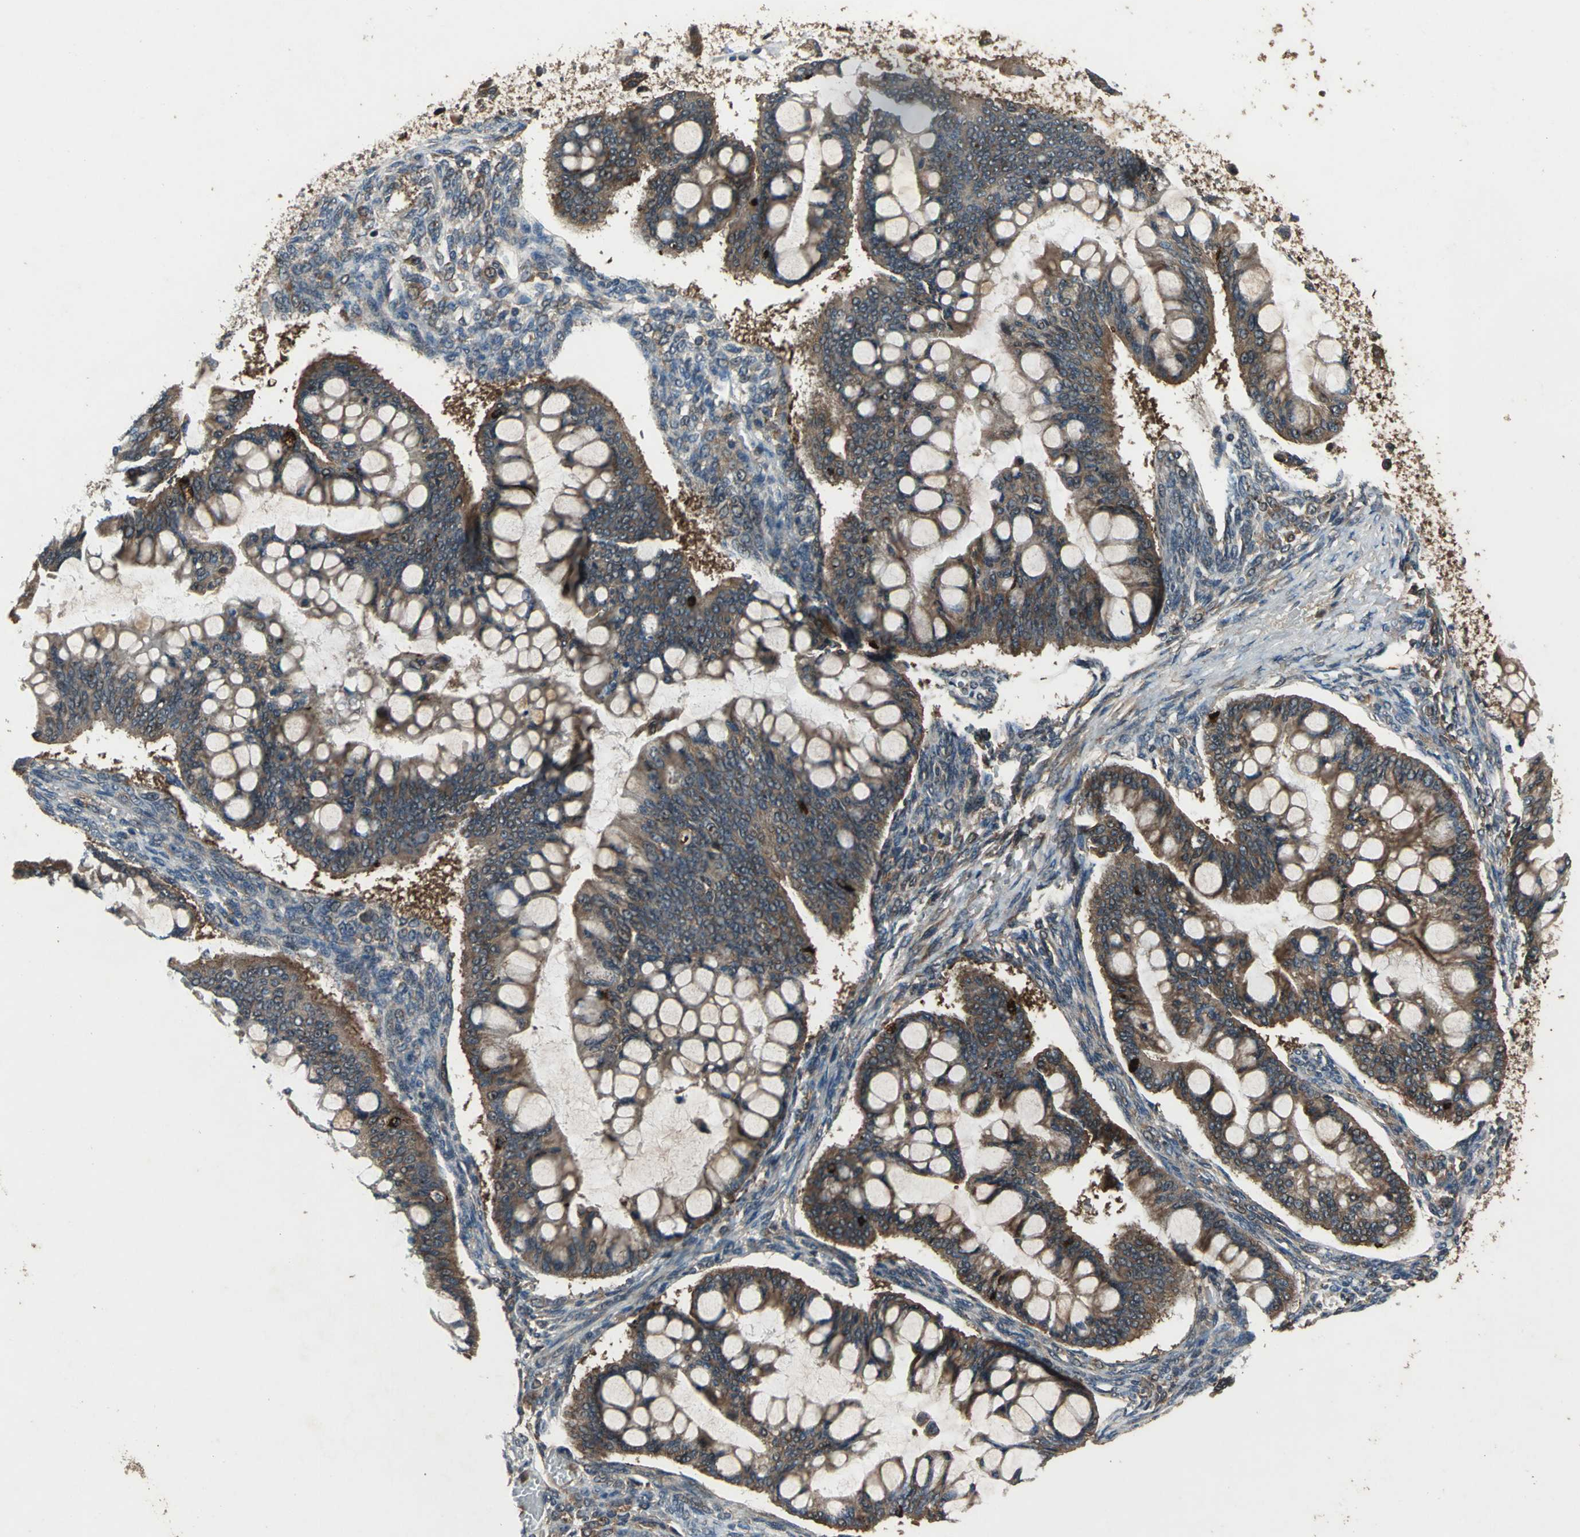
{"staining": {"intensity": "strong", "quantity": ">75%", "location": "cytoplasmic/membranous"}, "tissue": "ovarian cancer", "cell_type": "Tumor cells", "image_type": "cancer", "snomed": [{"axis": "morphology", "description": "Cystadenocarcinoma, mucinous, NOS"}, {"axis": "topography", "description": "Ovary"}], "caption": "IHC histopathology image of neoplastic tissue: human mucinous cystadenocarcinoma (ovarian) stained using immunohistochemistry (IHC) reveals high levels of strong protein expression localized specifically in the cytoplasmic/membranous of tumor cells, appearing as a cytoplasmic/membranous brown color.", "gene": "ZNF608", "patient": {"sex": "female", "age": 73}}